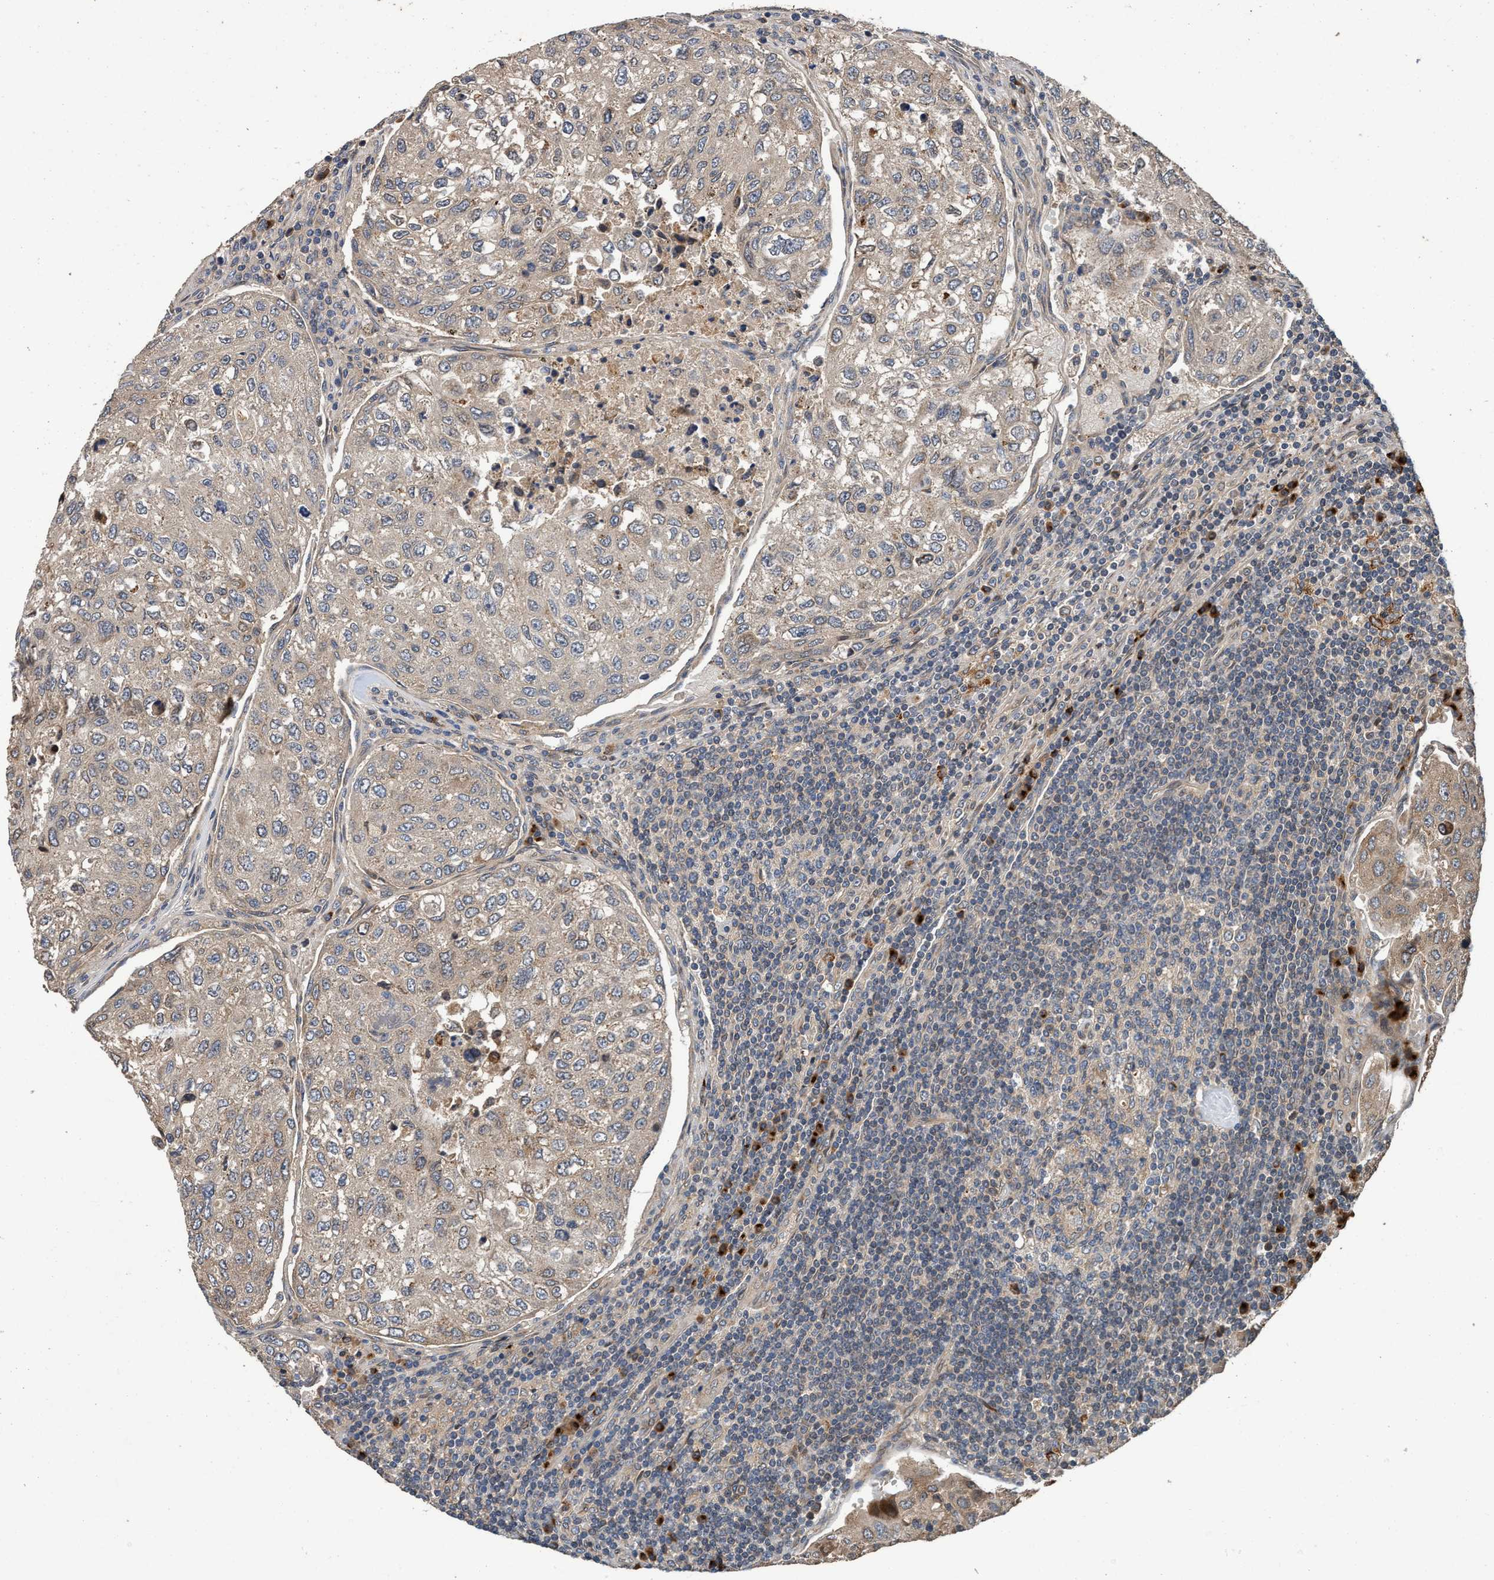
{"staining": {"intensity": "weak", "quantity": "25%-75%", "location": "cytoplasmic/membranous"}, "tissue": "urothelial cancer", "cell_type": "Tumor cells", "image_type": "cancer", "snomed": [{"axis": "morphology", "description": "Urothelial carcinoma, High grade"}, {"axis": "topography", "description": "Lymph node"}, {"axis": "topography", "description": "Urinary bladder"}], "caption": "This image displays urothelial cancer stained with immunohistochemistry (IHC) to label a protein in brown. The cytoplasmic/membranous of tumor cells show weak positivity for the protein. Nuclei are counter-stained blue.", "gene": "MACC1", "patient": {"sex": "male", "age": 51}}